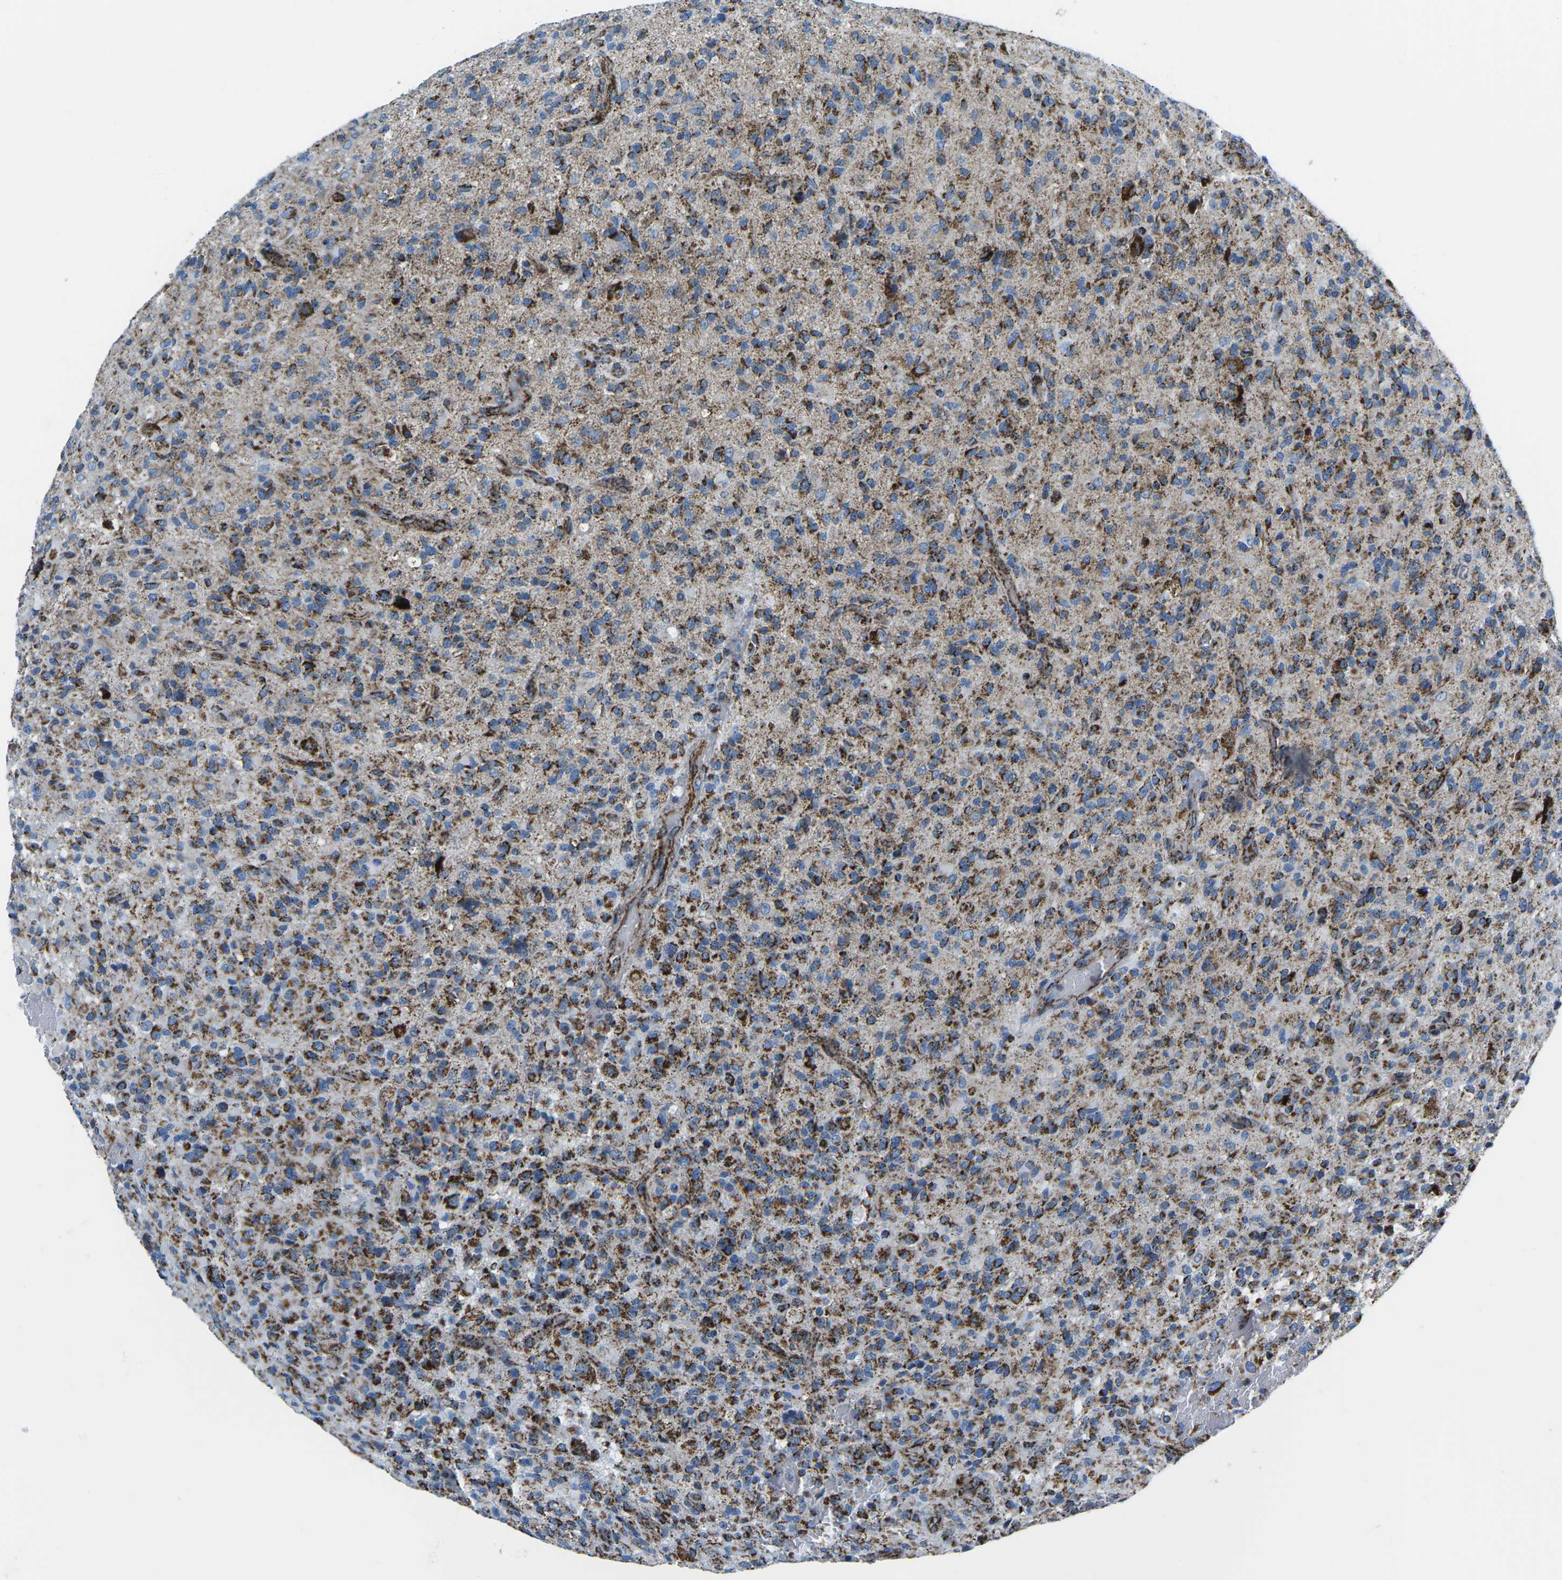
{"staining": {"intensity": "strong", "quantity": ">75%", "location": "cytoplasmic/membranous"}, "tissue": "glioma", "cell_type": "Tumor cells", "image_type": "cancer", "snomed": [{"axis": "morphology", "description": "Glioma, malignant, High grade"}, {"axis": "topography", "description": "Brain"}], "caption": "DAB (3,3'-diaminobenzidine) immunohistochemical staining of human high-grade glioma (malignant) reveals strong cytoplasmic/membranous protein expression in about >75% of tumor cells. The staining is performed using DAB brown chromogen to label protein expression. The nuclei are counter-stained blue using hematoxylin.", "gene": "COX6C", "patient": {"sex": "male", "age": 71}}